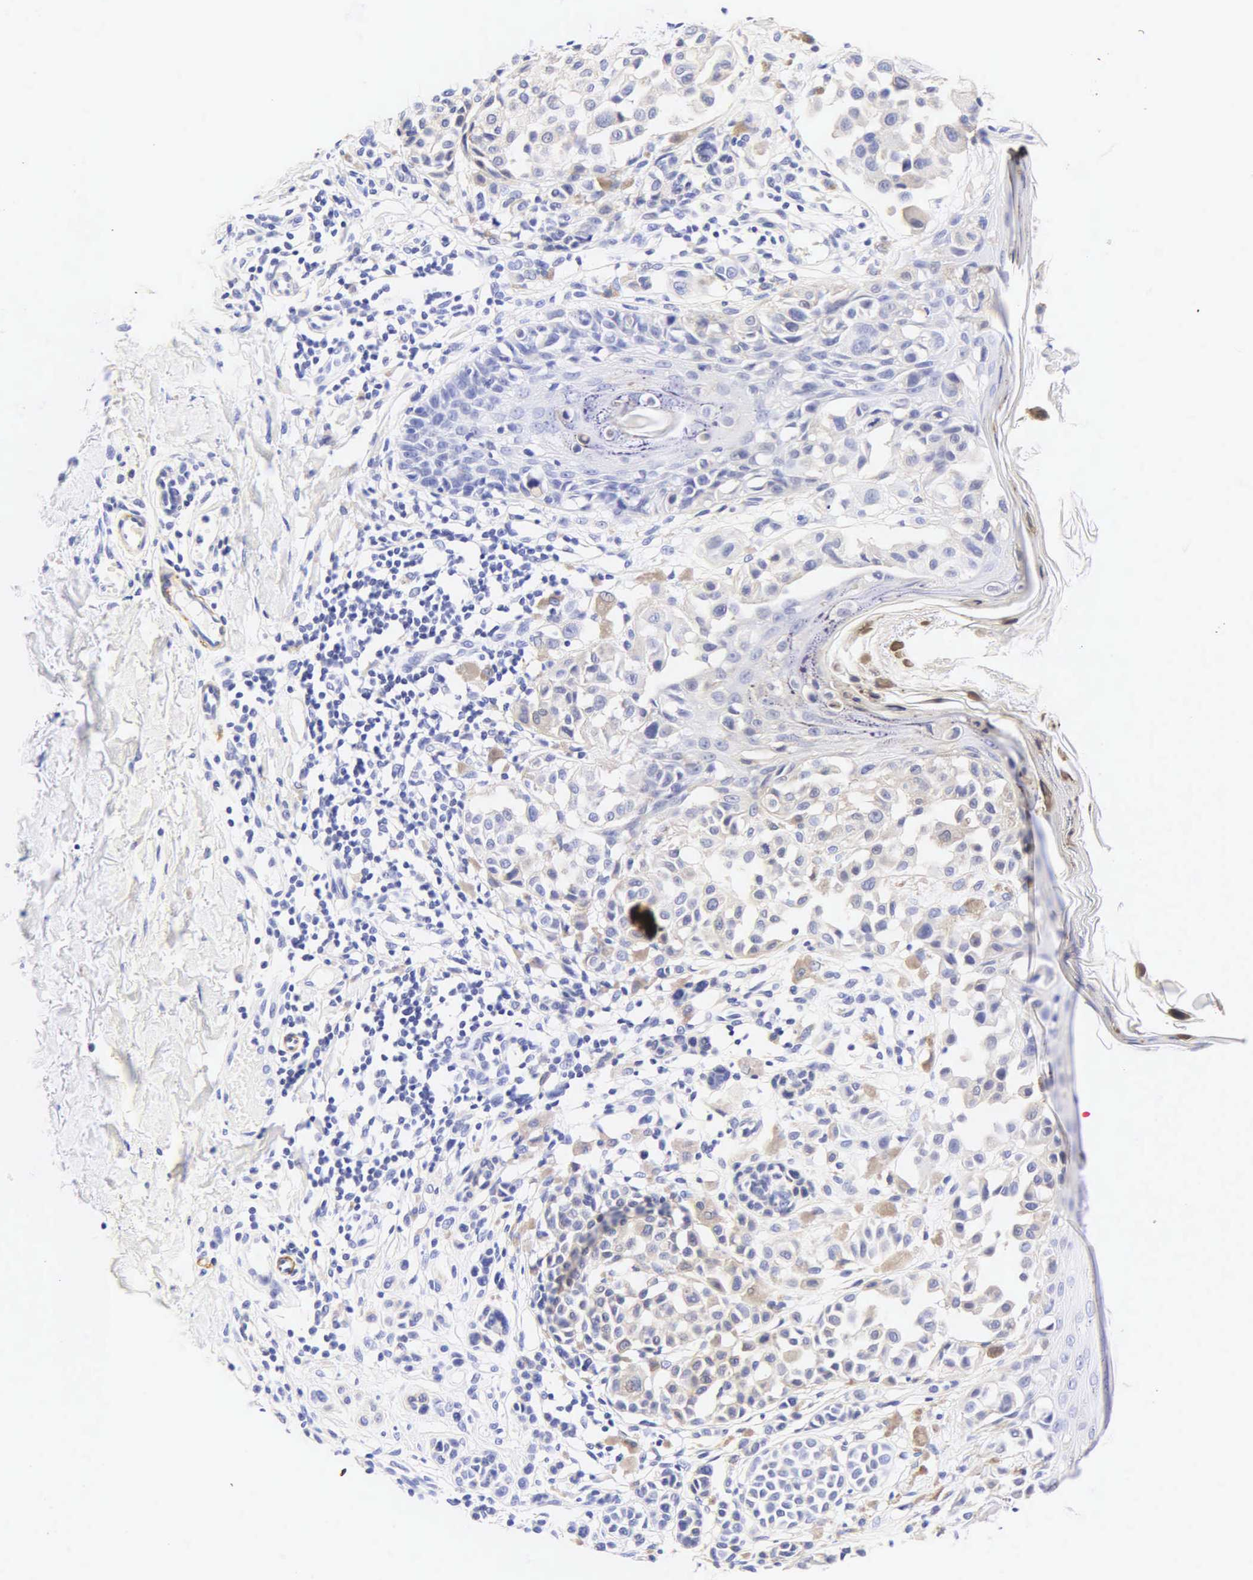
{"staining": {"intensity": "negative", "quantity": "none", "location": "none"}, "tissue": "melanoma", "cell_type": "Tumor cells", "image_type": "cancer", "snomed": [{"axis": "morphology", "description": "Malignant melanoma, NOS"}, {"axis": "topography", "description": "Skin"}], "caption": "Melanoma was stained to show a protein in brown. There is no significant staining in tumor cells.", "gene": "CALD1", "patient": {"sex": "male", "age": 40}}